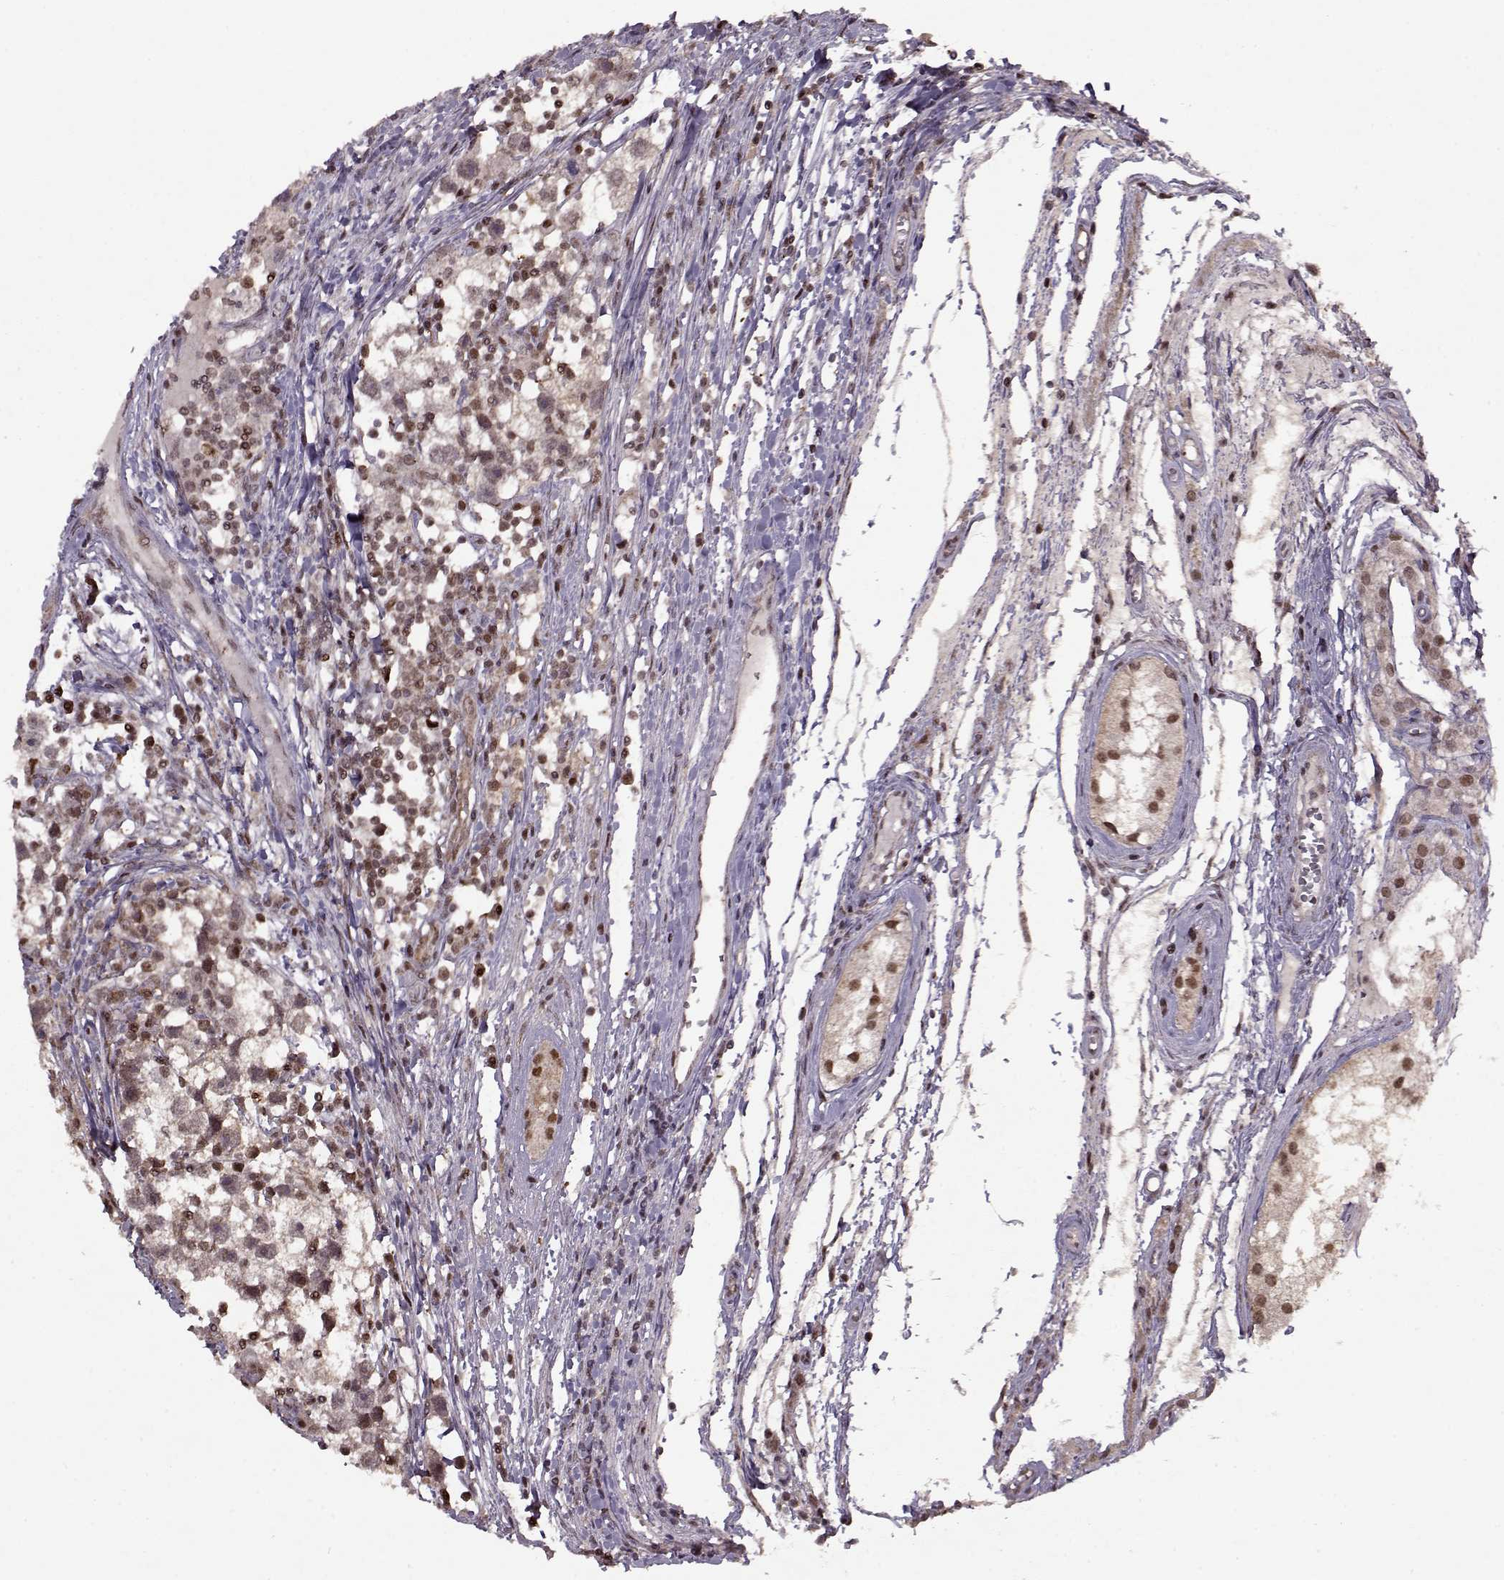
{"staining": {"intensity": "weak", "quantity": "<25%", "location": "cytoplasmic/membranous"}, "tissue": "testis cancer", "cell_type": "Tumor cells", "image_type": "cancer", "snomed": [{"axis": "morphology", "description": "Seminoma, NOS"}, {"axis": "topography", "description": "Testis"}], "caption": "A histopathology image of human testis seminoma is negative for staining in tumor cells.", "gene": "PSMA7", "patient": {"sex": "male", "age": 30}}